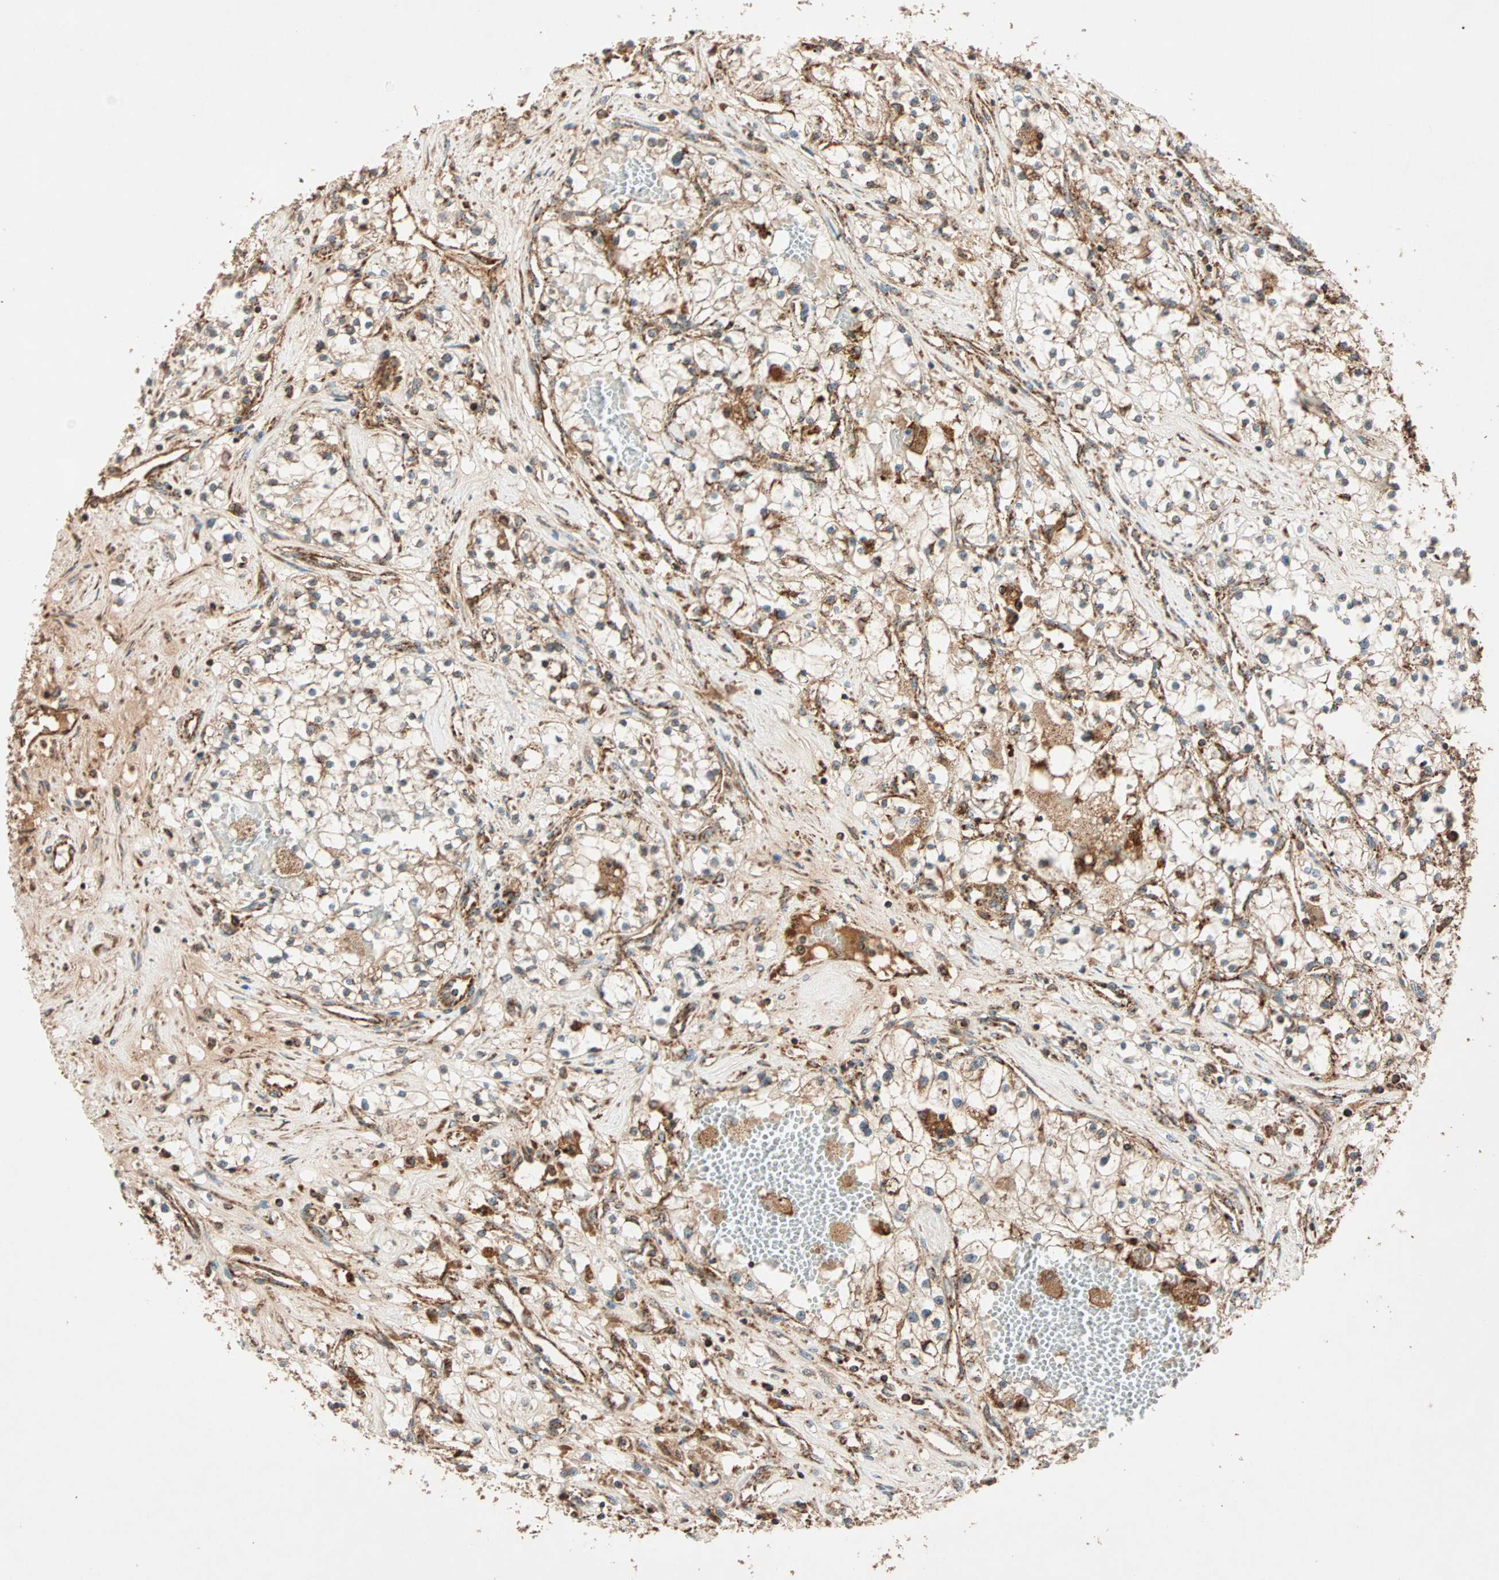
{"staining": {"intensity": "strong", "quantity": ">75%", "location": "cytoplasmic/membranous"}, "tissue": "renal cancer", "cell_type": "Tumor cells", "image_type": "cancer", "snomed": [{"axis": "morphology", "description": "Adenocarcinoma, NOS"}, {"axis": "topography", "description": "Kidney"}], "caption": "This image demonstrates IHC staining of human adenocarcinoma (renal), with high strong cytoplasmic/membranous positivity in about >75% of tumor cells.", "gene": "MAPK1", "patient": {"sex": "male", "age": 68}}